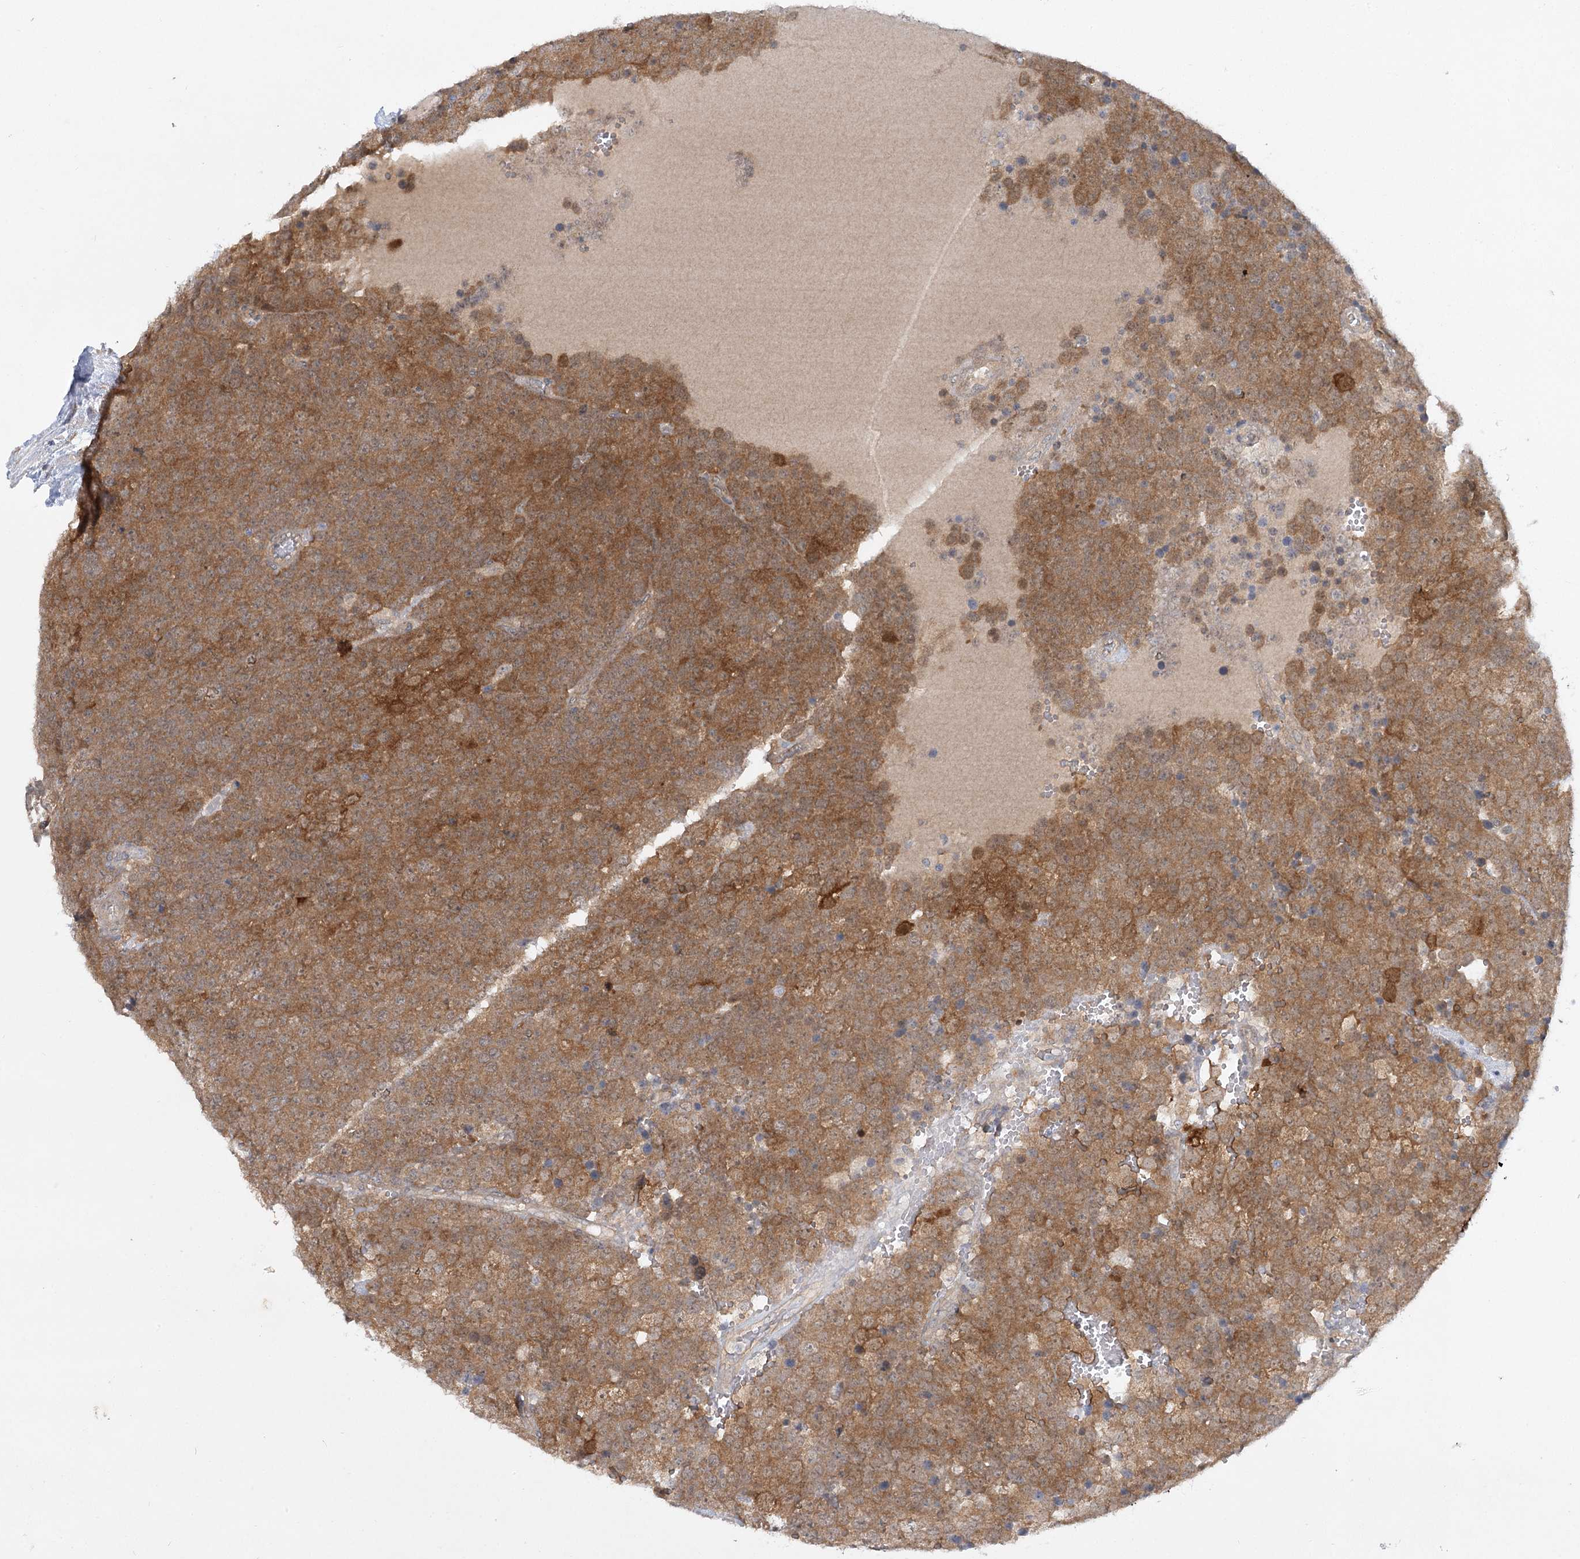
{"staining": {"intensity": "moderate", "quantity": ">75%", "location": "cytoplasmic/membranous"}, "tissue": "testis cancer", "cell_type": "Tumor cells", "image_type": "cancer", "snomed": [{"axis": "morphology", "description": "Seminoma, NOS"}, {"axis": "topography", "description": "Testis"}], "caption": "There is medium levels of moderate cytoplasmic/membranous positivity in tumor cells of seminoma (testis), as demonstrated by immunohistochemical staining (brown color).", "gene": "AAMDC", "patient": {"sex": "male", "age": 71}}